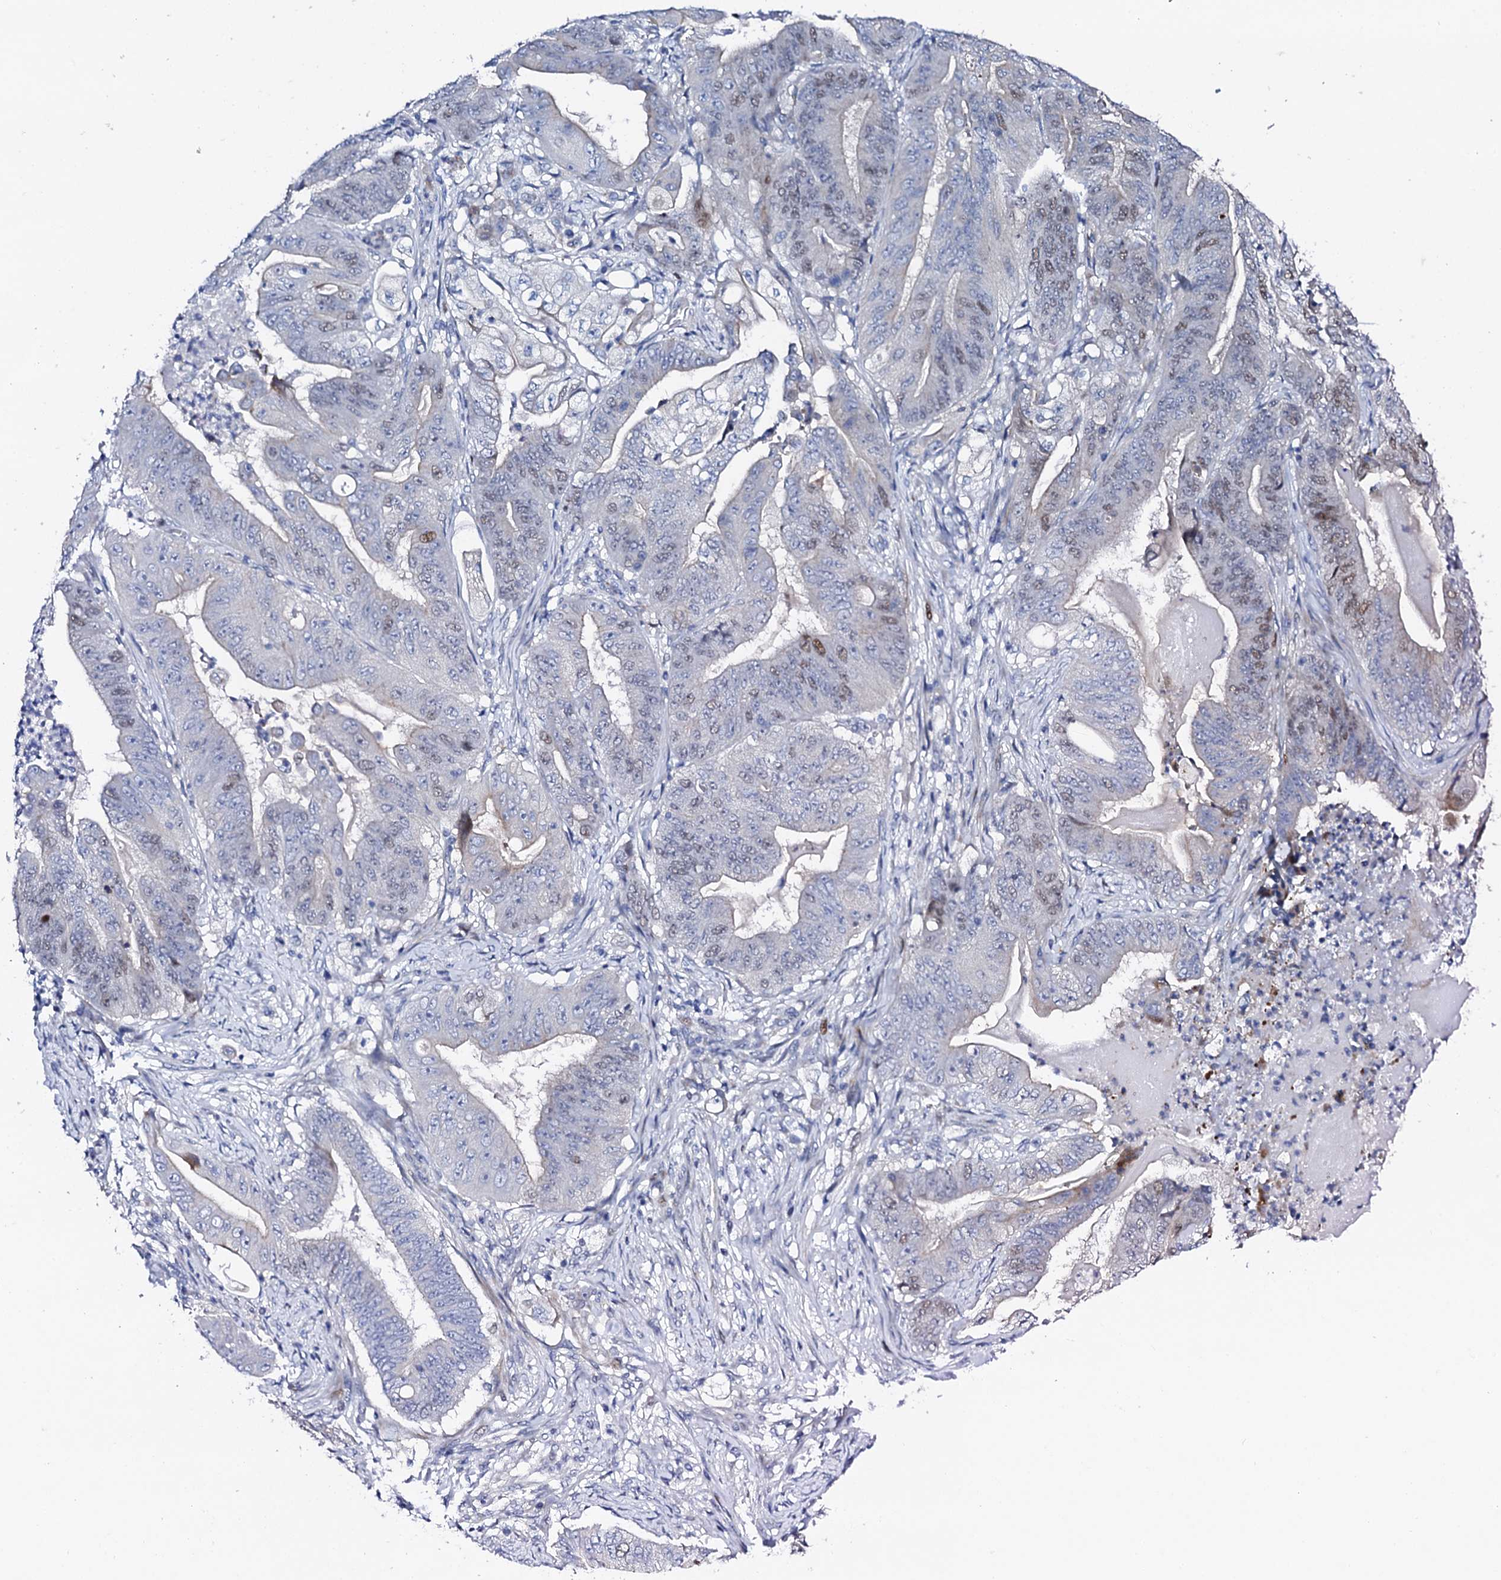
{"staining": {"intensity": "moderate", "quantity": "<25%", "location": "nuclear"}, "tissue": "stomach cancer", "cell_type": "Tumor cells", "image_type": "cancer", "snomed": [{"axis": "morphology", "description": "Adenocarcinoma, NOS"}, {"axis": "topography", "description": "Stomach"}], "caption": "Stomach adenocarcinoma tissue demonstrates moderate nuclear positivity in about <25% of tumor cells", "gene": "NUDT13", "patient": {"sex": "female", "age": 73}}